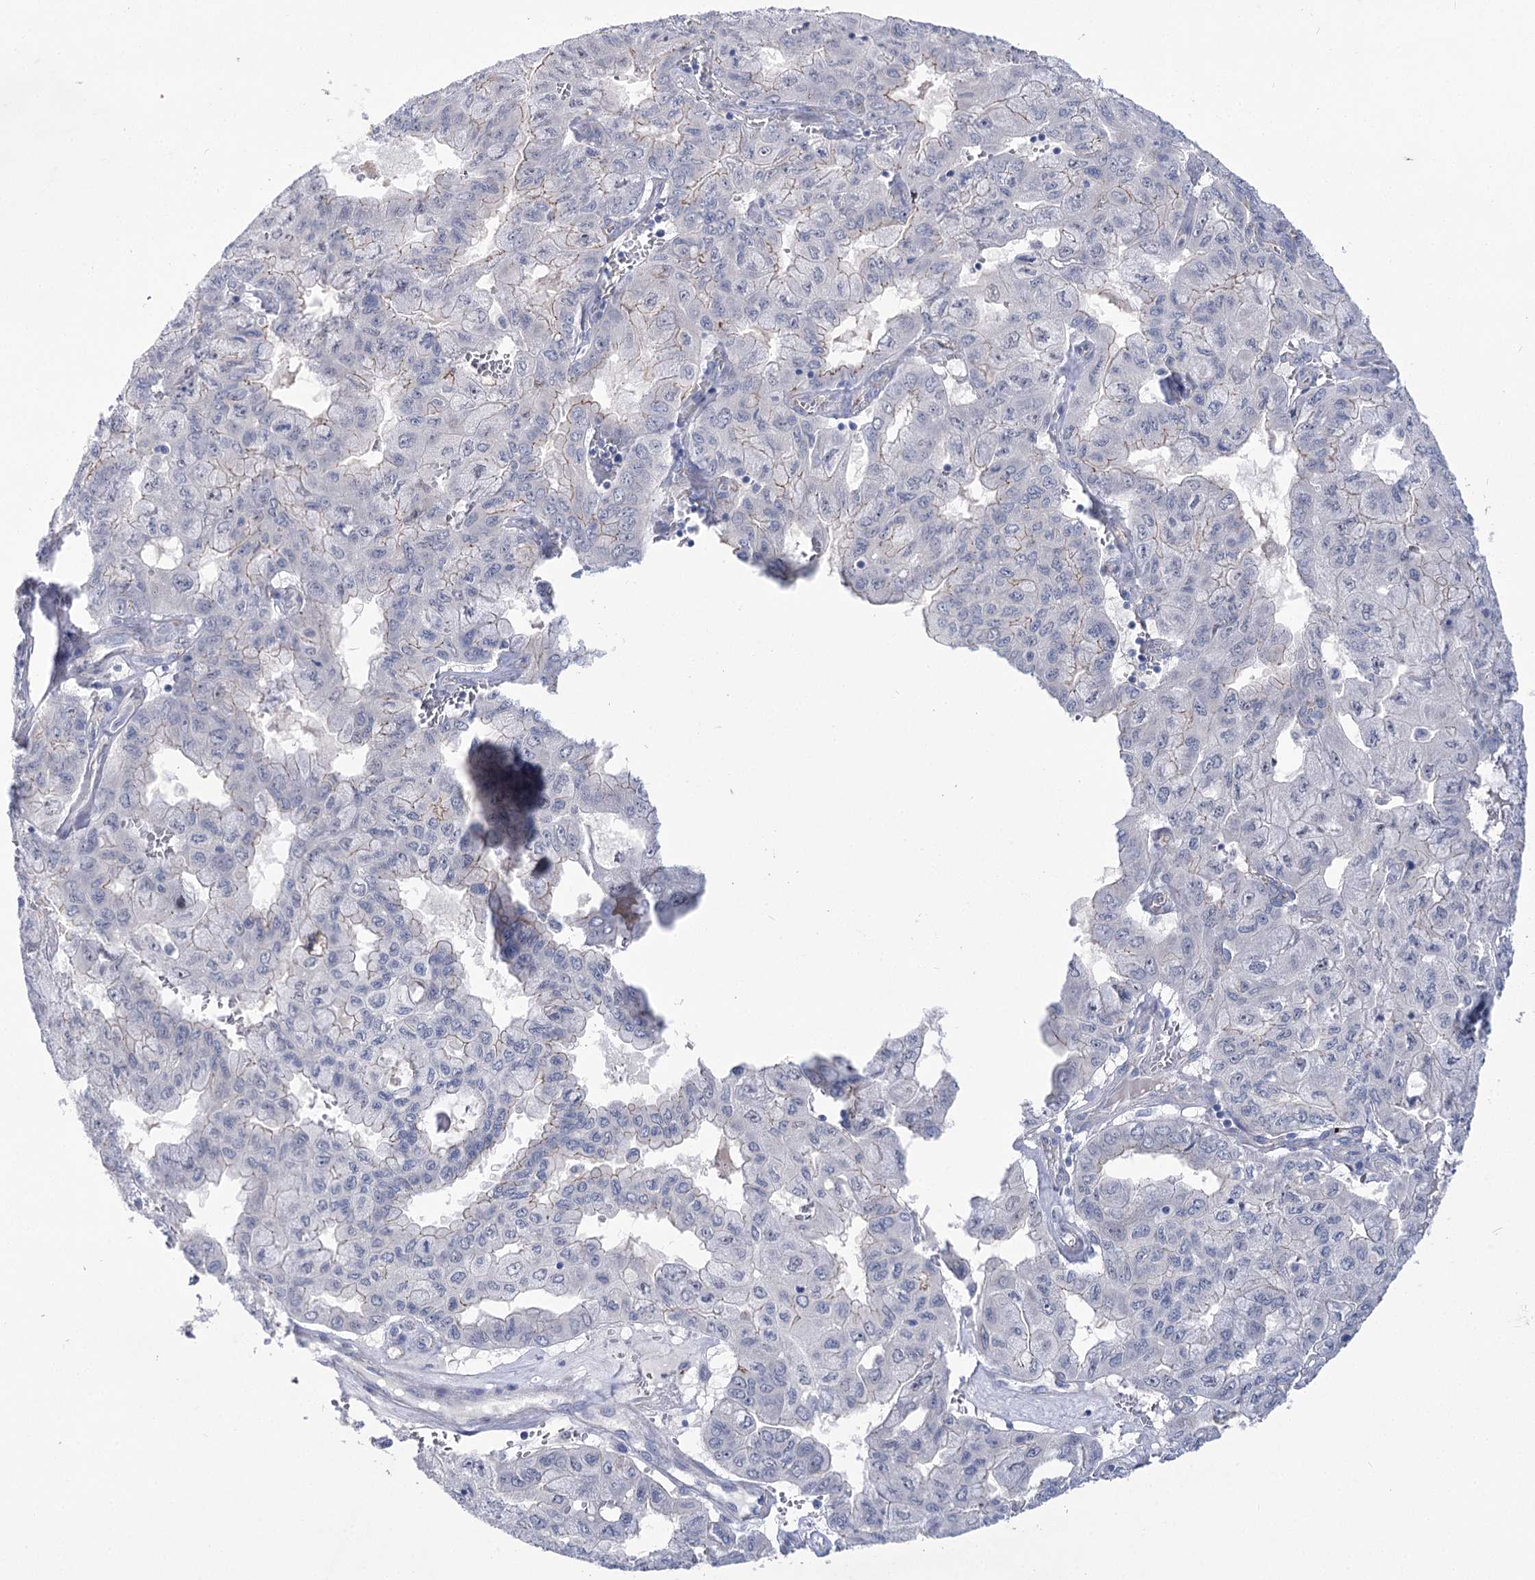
{"staining": {"intensity": "negative", "quantity": "none", "location": "none"}, "tissue": "pancreatic cancer", "cell_type": "Tumor cells", "image_type": "cancer", "snomed": [{"axis": "morphology", "description": "Adenocarcinoma, NOS"}, {"axis": "topography", "description": "Pancreas"}], "caption": "This is an immunohistochemistry image of human pancreatic cancer (adenocarcinoma). There is no expression in tumor cells.", "gene": "NRAP", "patient": {"sex": "male", "age": 51}}